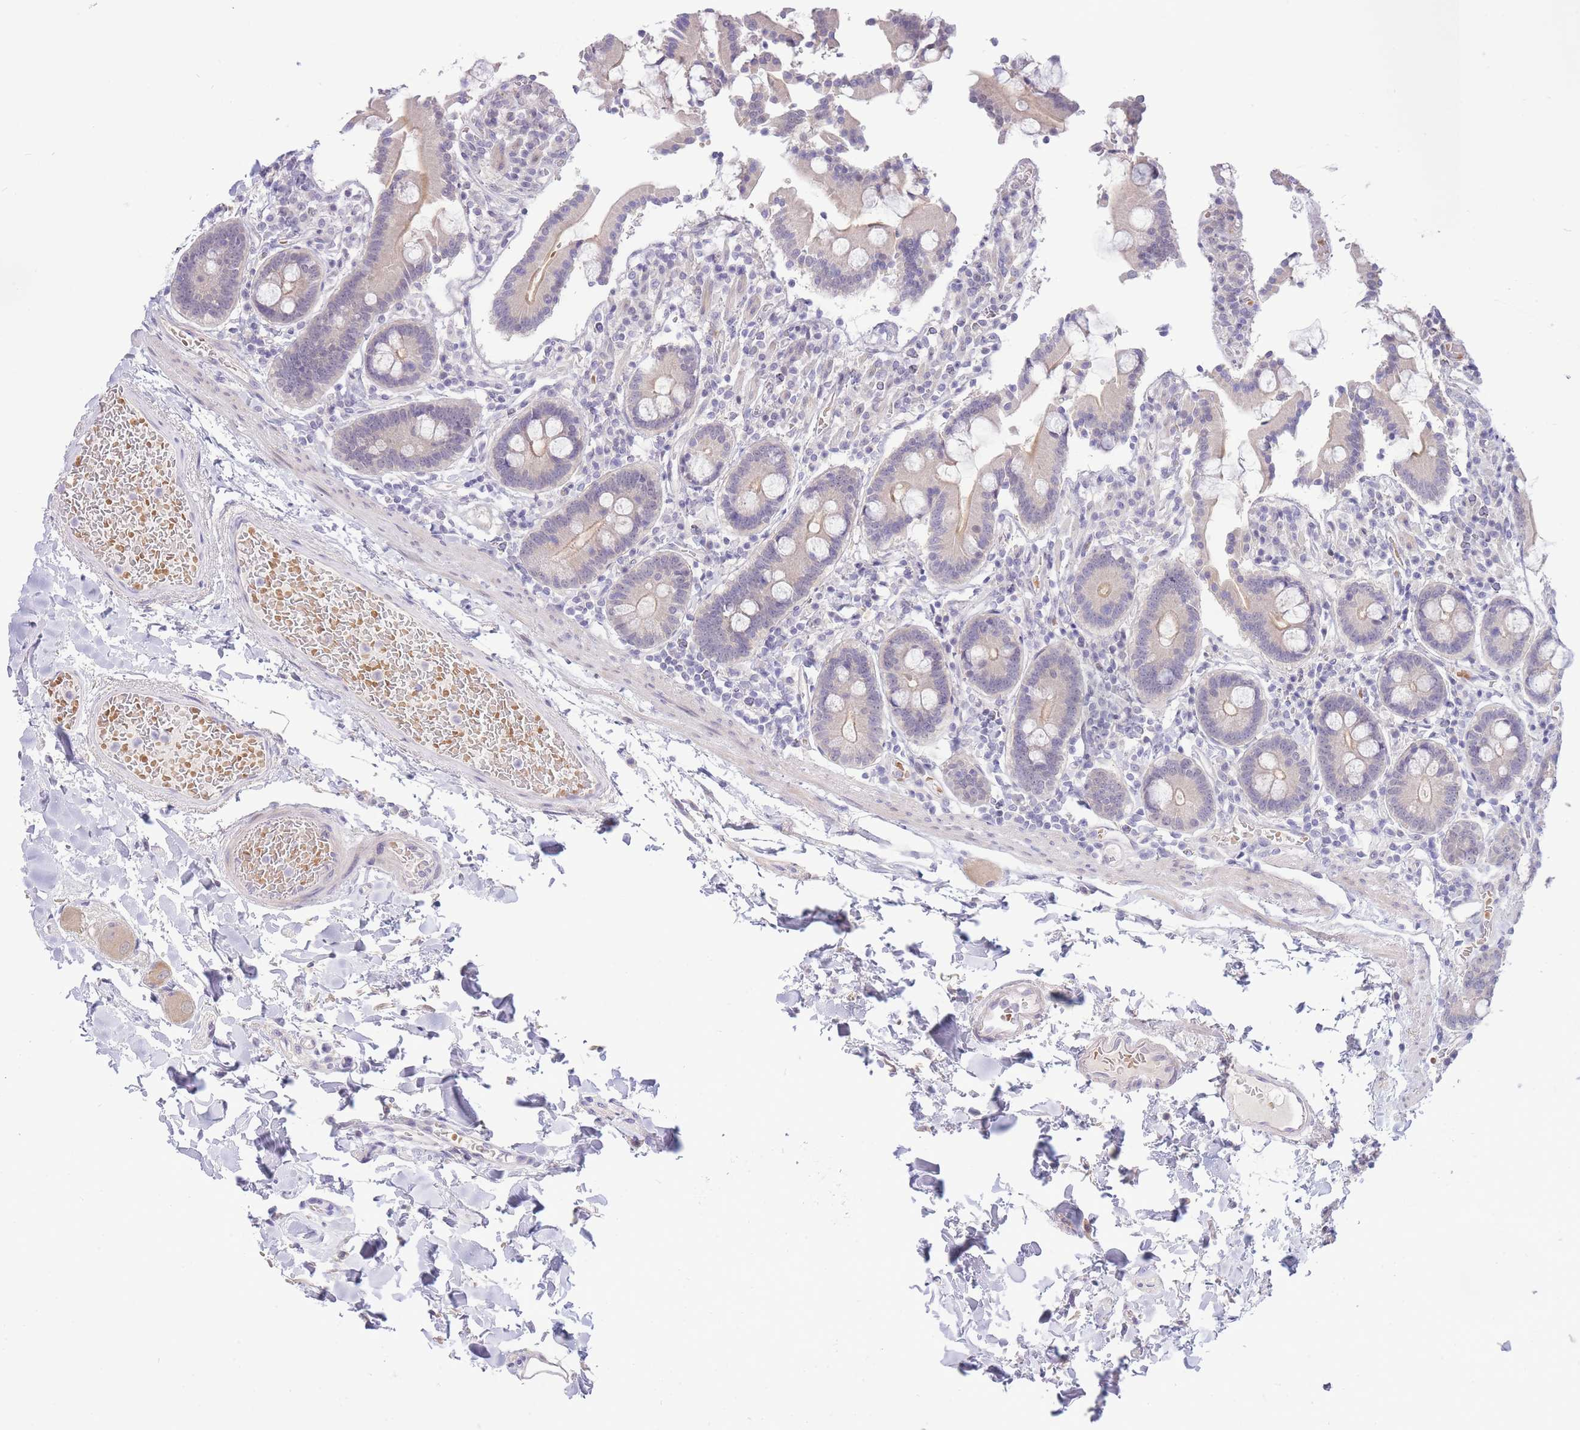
{"staining": {"intensity": "moderate", "quantity": "<25%", "location": "cytoplasmic/membranous"}, "tissue": "duodenum", "cell_type": "Glandular cells", "image_type": "normal", "snomed": [{"axis": "morphology", "description": "Normal tissue, NOS"}, {"axis": "topography", "description": "Duodenum"}], "caption": "Protein expression by immunohistochemistry (IHC) exhibits moderate cytoplasmic/membranous staining in approximately <25% of glandular cells in benign duodenum. The staining was performed using DAB, with brown indicating positive protein expression. Nuclei are stained blue with hematoxylin.", "gene": "FBXO46", "patient": {"sex": "male", "age": 55}}